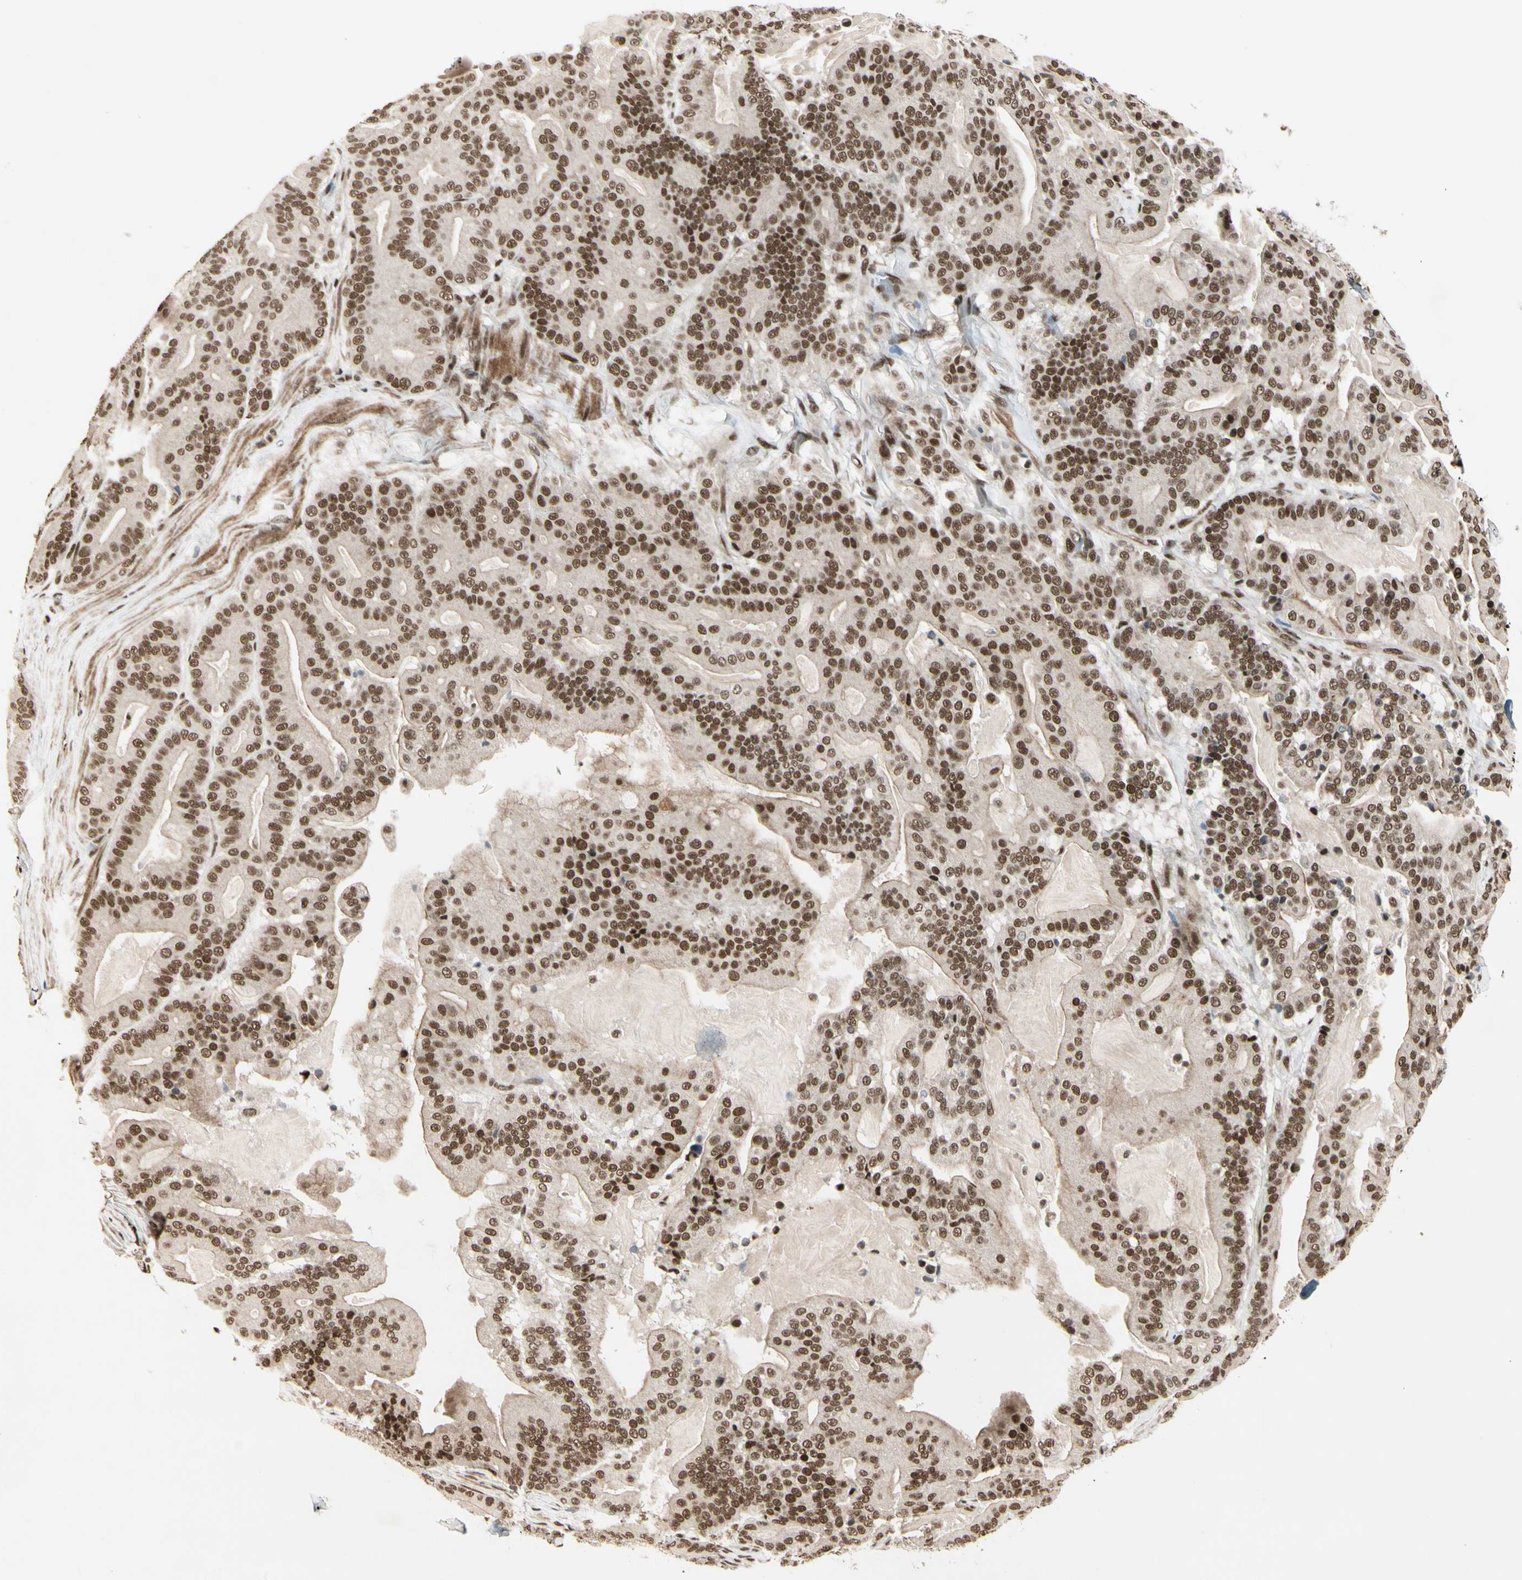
{"staining": {"intensity": "moderate", "quantity": ">75%", "location": "nuclear"}, "tissue": "pancreatic cancer", "cell_type": "Tumor cells", "image_type": "cancer", "snomed": [{"axis": "morphology", "description": "Adenocarcinoma, NOS"}, {"axis": "topography", "description": "Pancreas"}], "caption": "Approximately >75% of tumor cells in human pancreatic adenocarcinoma exhibit moderate nuclear protein staining as visualized by brown immunohistochemical staining.", "gene": "CHAMP1", "patient": {"sex": "male", "age": 63}}